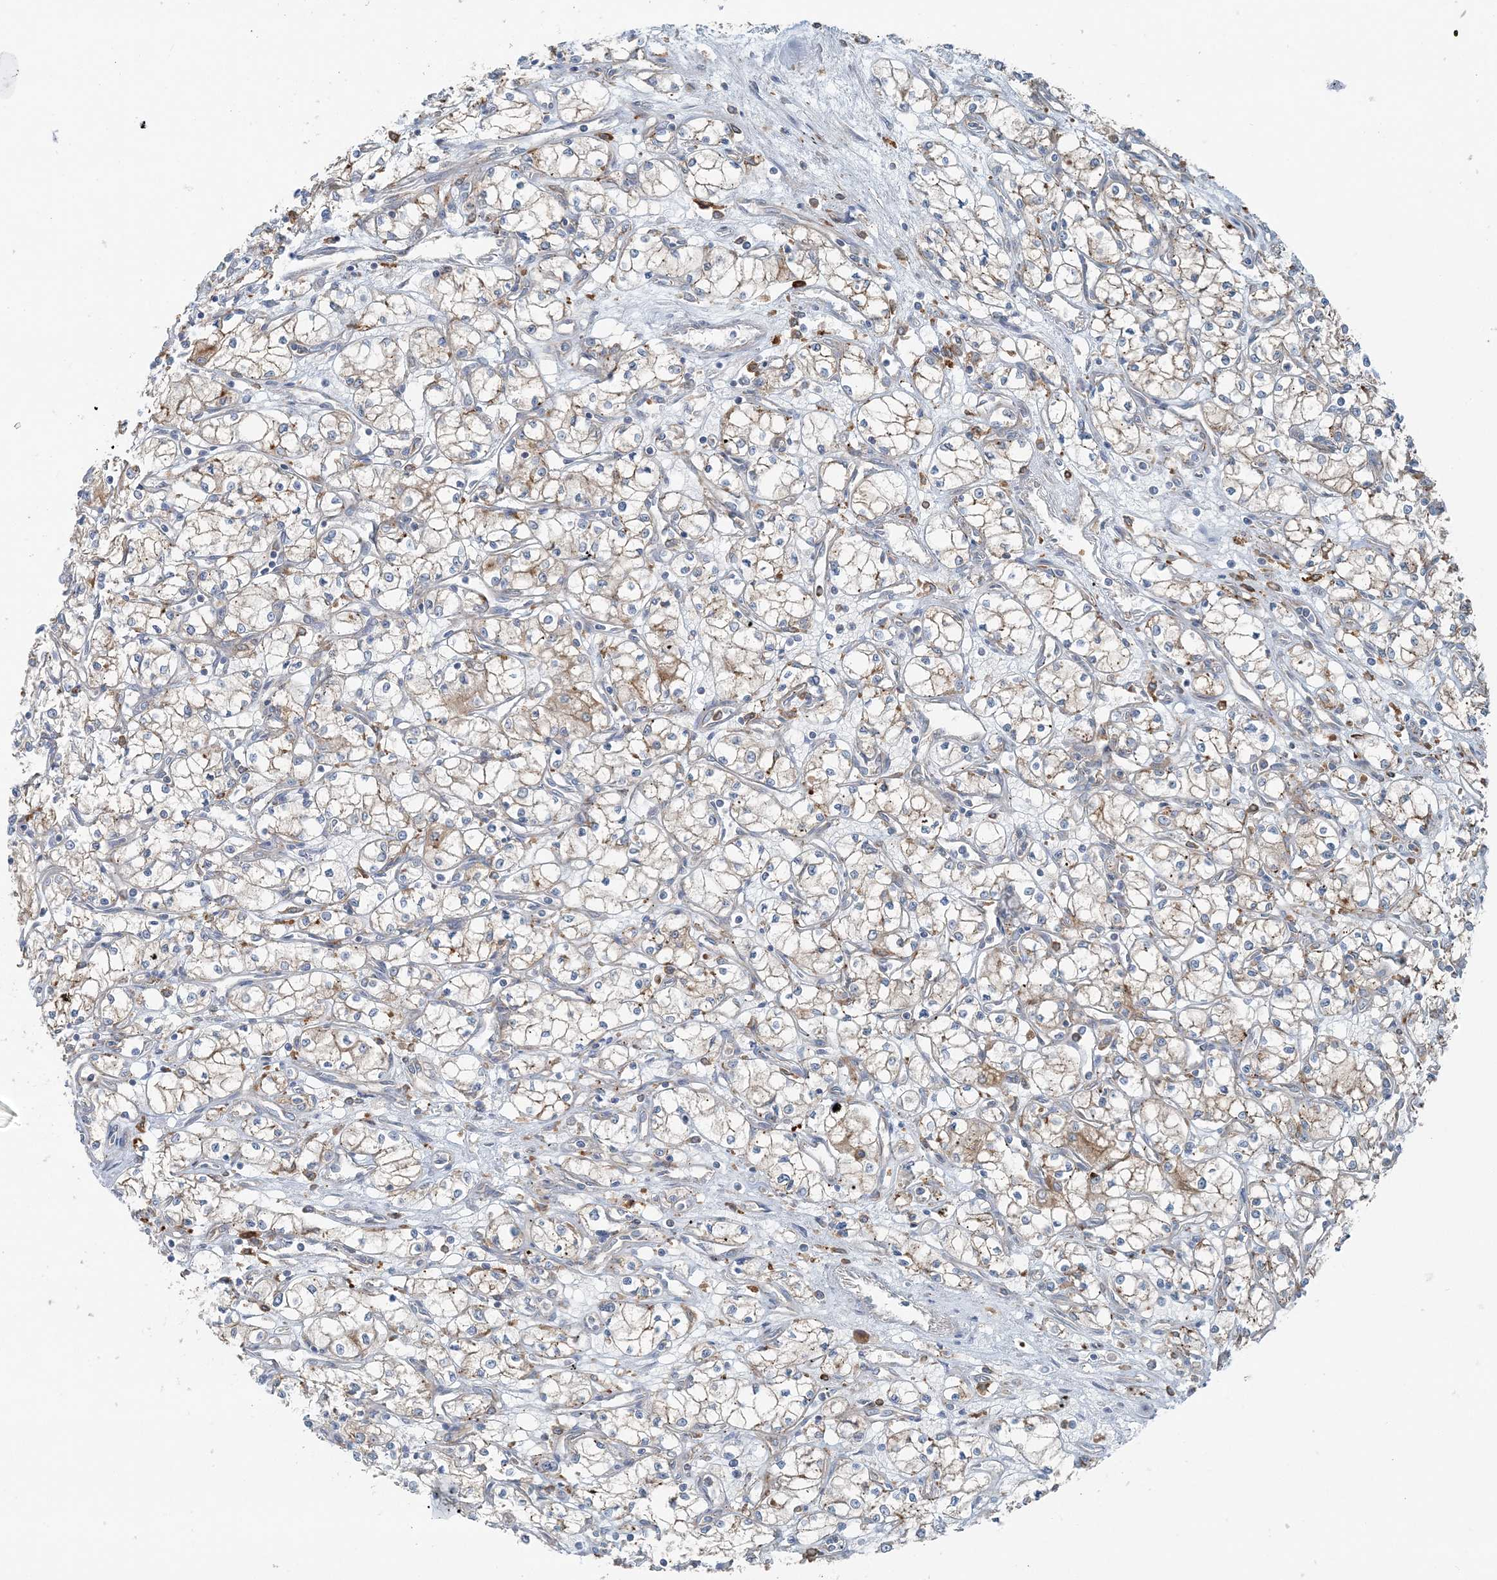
{"staining": {"intensity": "moderate", "quantity": "25%-75%", "location": "cytoplasmic/membranous"}, "tissue": "renal cancer", "cell_type": "Tumor cells", "image_type": "cancer", "snomed": [{"axis": "morphology", "description": "Adenocarcinoma, NOS"}, {"axis": "topography", "description": "Kidney"}], "caption": "Human renal cancer (adenocarcinoma) stained with a brown dye displays moderate cytoplasmic/membranous positive expression in about 25%-75% of tumor cells.", "gene": "SNX2", "patient": {"sex": "male", "age": 59}}